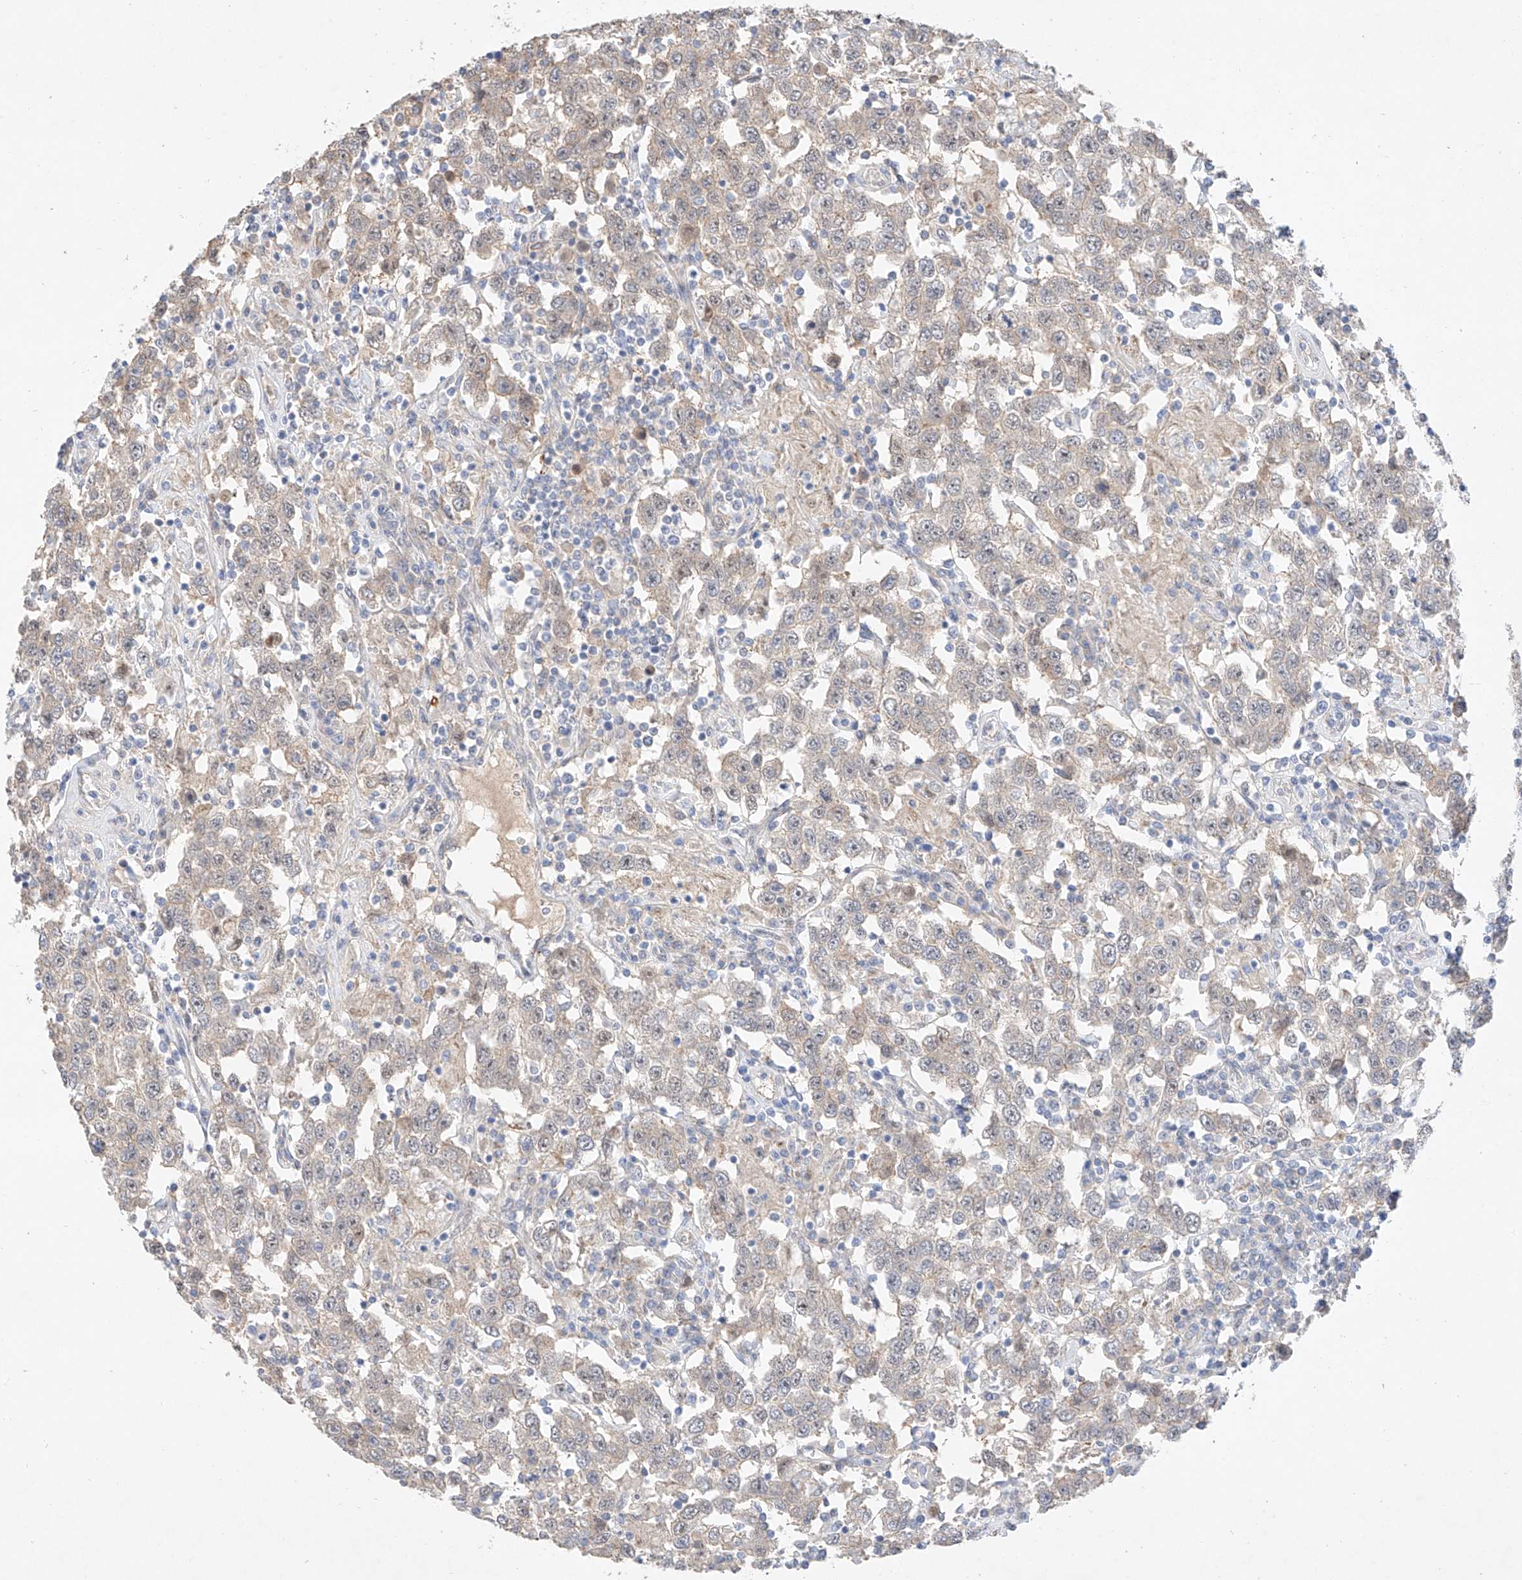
{"staining": {"intensity": "weak", "quantity": "<25%", "location": "cytoplasmic/membranous"}, "tissue": "testis cancer", "cell_type": "Tumor cells", "image_type": "cancer", "snomed": [{"axis": "morphology", "description": "Seminoma, NOS"}, {"axis": "topography", "description": "Testis"}], "caption": "Tumor cells show no significant staining in testis seminoma. The staining was performed using DAB to visualize the protein expression in brown, while the nuclei were stained in blue with hematoxylin (Magnification: 20x).", "gene": "IL22RA2", "patient": {"sex": "male", "age": 41}}